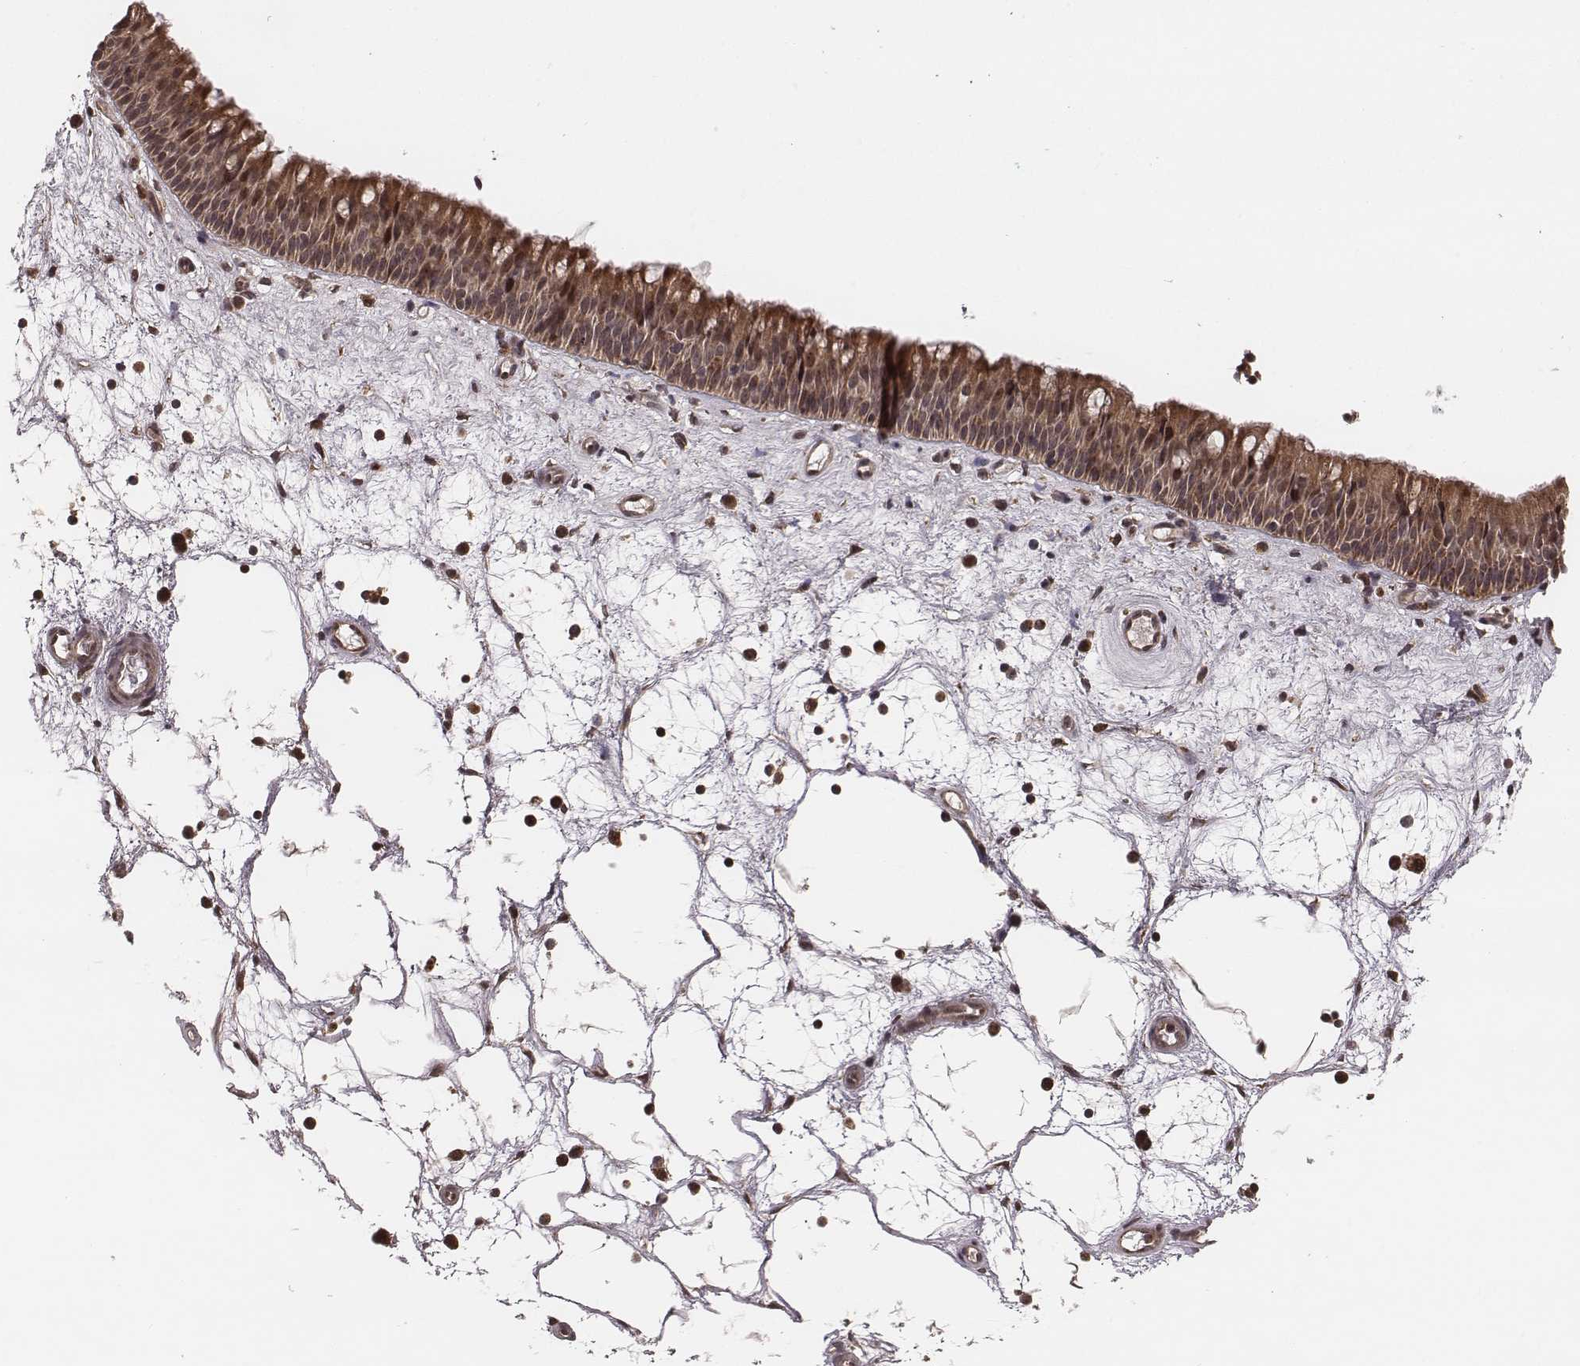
{"staining": {"intensity": "moderate", "quantity": ">75%", "location": "cytoplasmic/membranous"}, "tissue": "nasopharynx", "cell_type": "Respiratory epithelial cells", "image_type": "normal", "snomed": [{"axis": "morphology", "description": "Normal tissue, NOS"}, {"axis": "topography", "description": "Nasopharynx"}], "caption": "A medium amount of moderate cytoplasmic/membranous staining is present in approximately >75% of respiratory epithelial cells in unremarkable nasopharynx.", "gene": "ZDHHC21", "patient": {"sex": "male", "age": 69}}